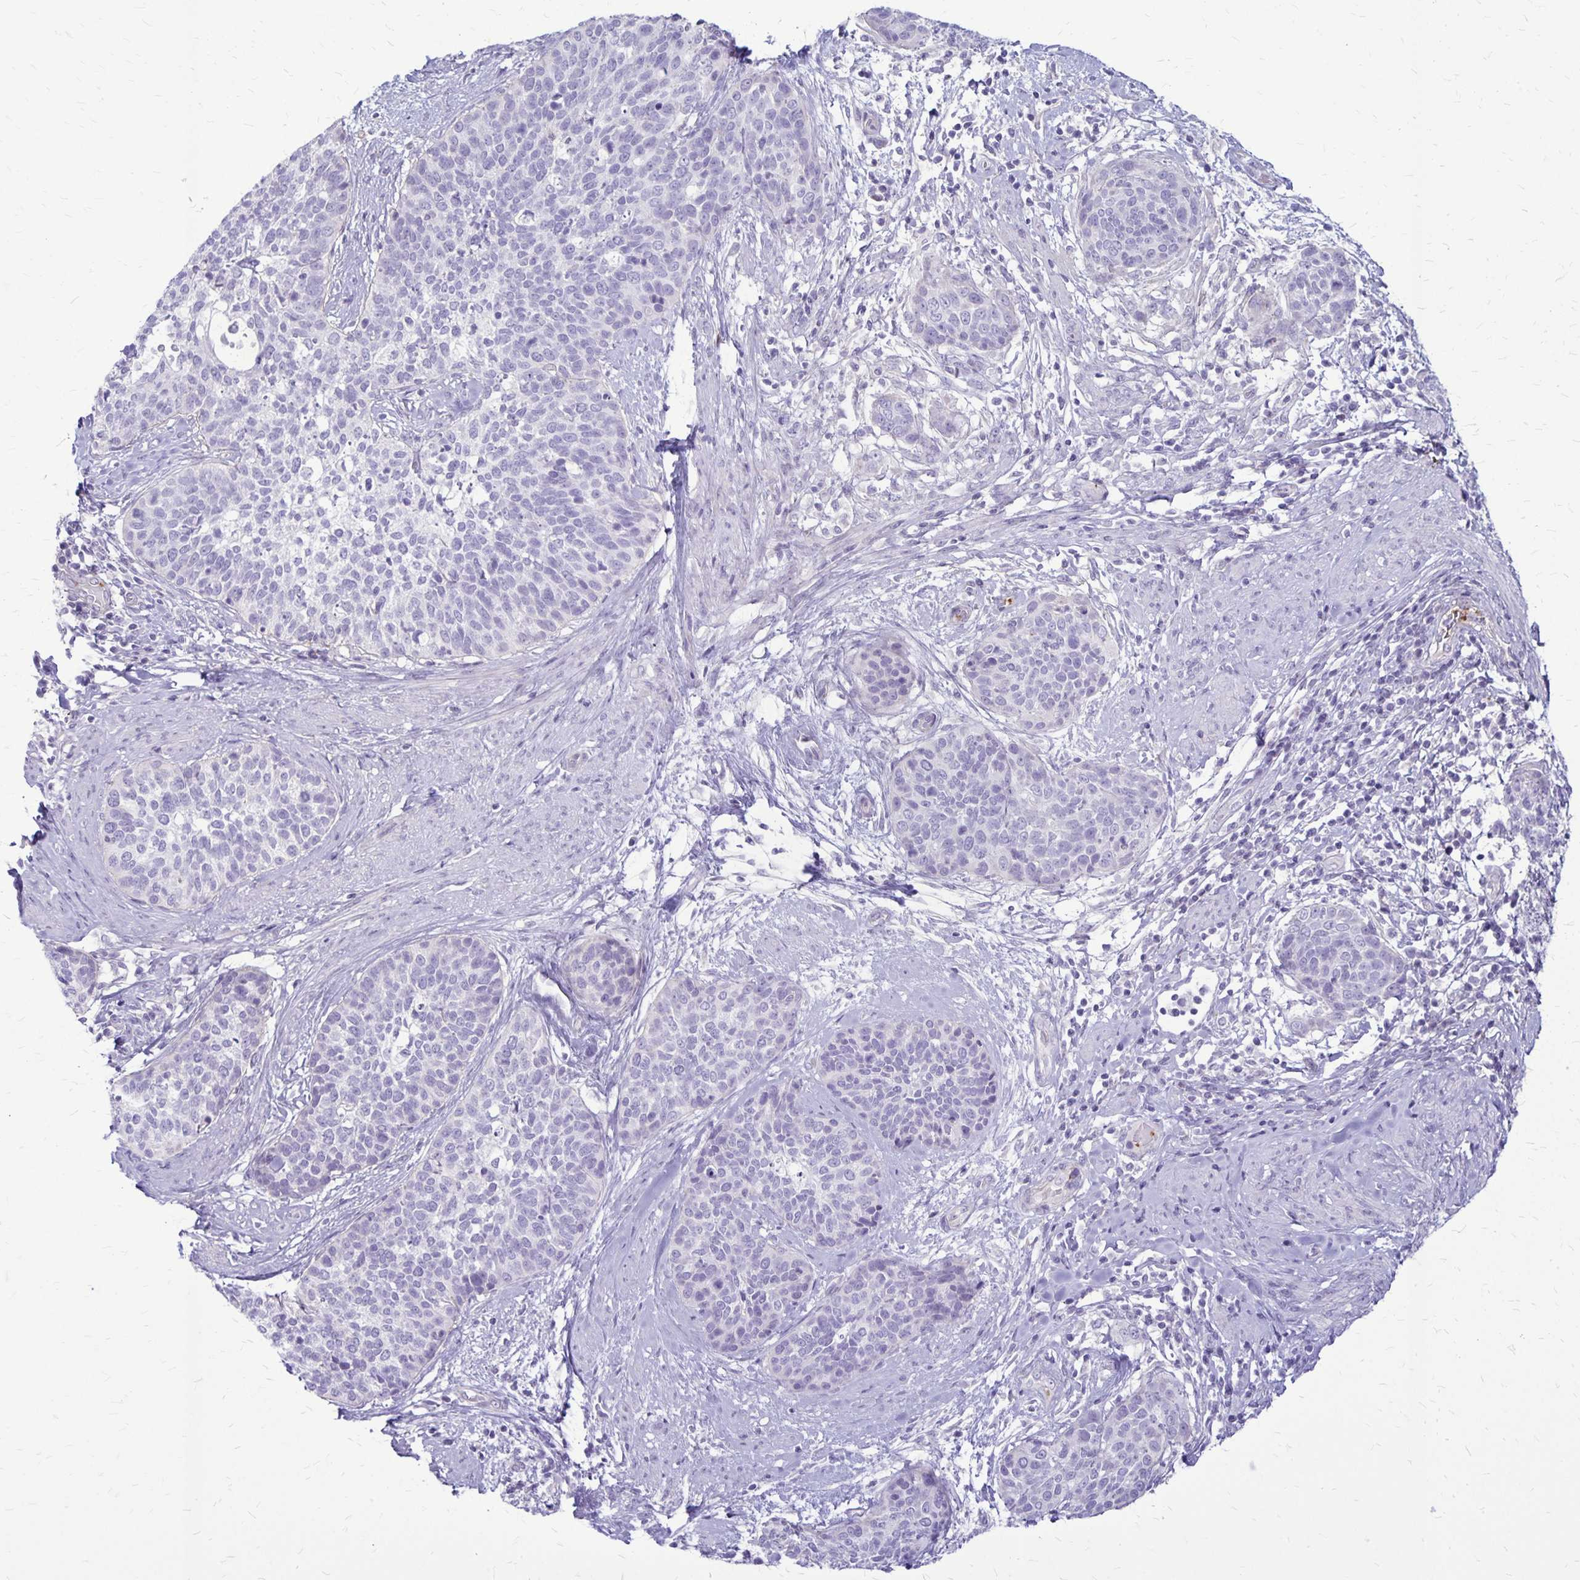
{"staining": {"intensity": "negative", "quantity": "none", "location": "none"}, "tissue": "cervical cancer", "cell_type": "Tumor cells", "image_type": "cancer", "snomed": [{"axis": "morphology", "description": "Squamous cell carcinoma, NOS"}, {"axis": "topography", "description": "Cervix"}], "caption": "Tumor cells are negative for brown protein staining in cervical cancer.", "gene": "GP9", "patient": {"sex": "female", "age": 69}}